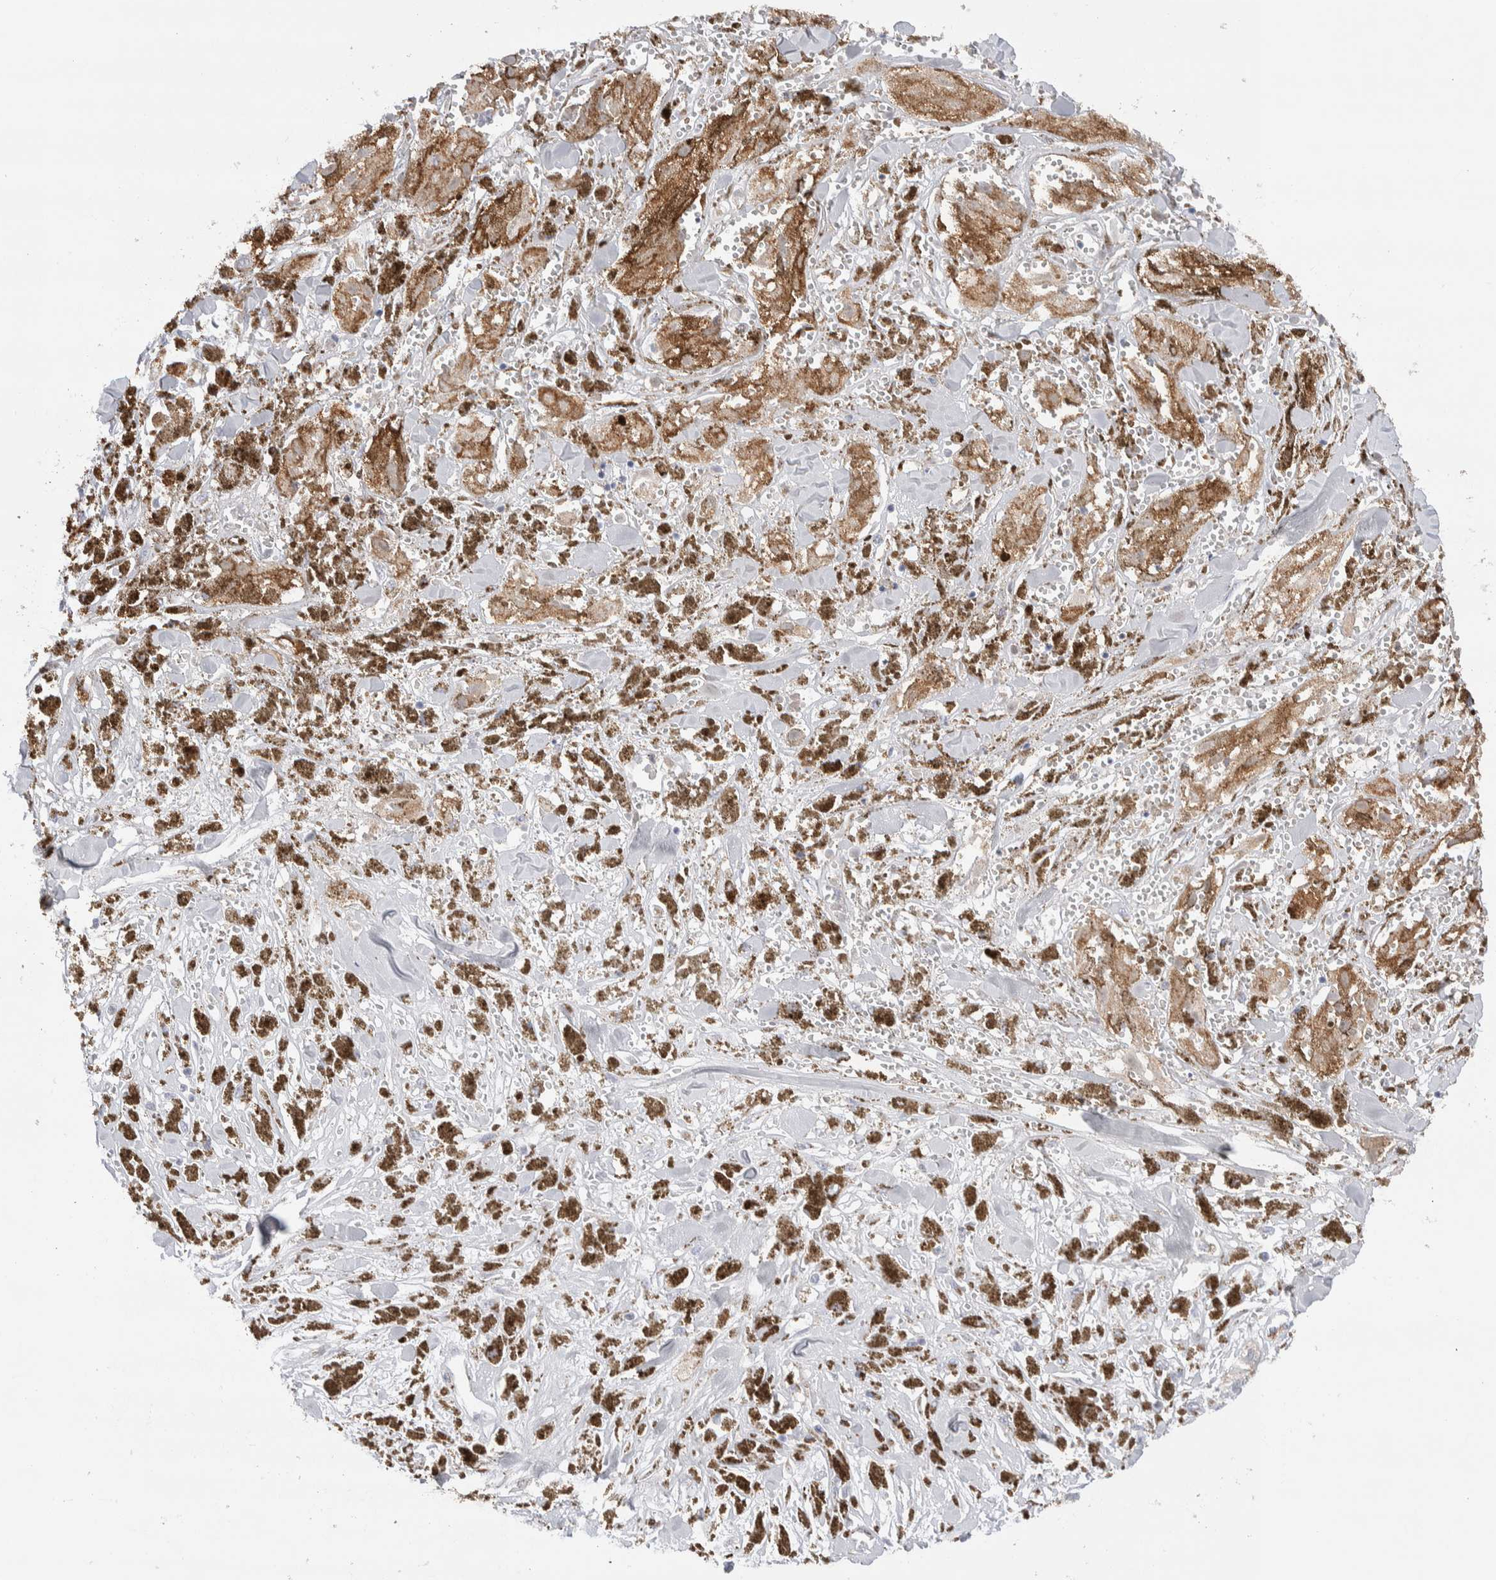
{"staining": {"intensity": "negative", "quantity": "none", "location": "none"}, "tissue": "melanoma", "cell_type": "Tumor cells", "image_type": "cancer", "snomed": [{"axis": "morphology", "description": "Malignant melanoma, NOS"}, {"axis": "topography", "description": "Skin"}], "caption": "Tumor cells show no significant positivity in melanoma.", "gene": "SEPTIN4", "patient": {"sex": "male", "age": 88}}